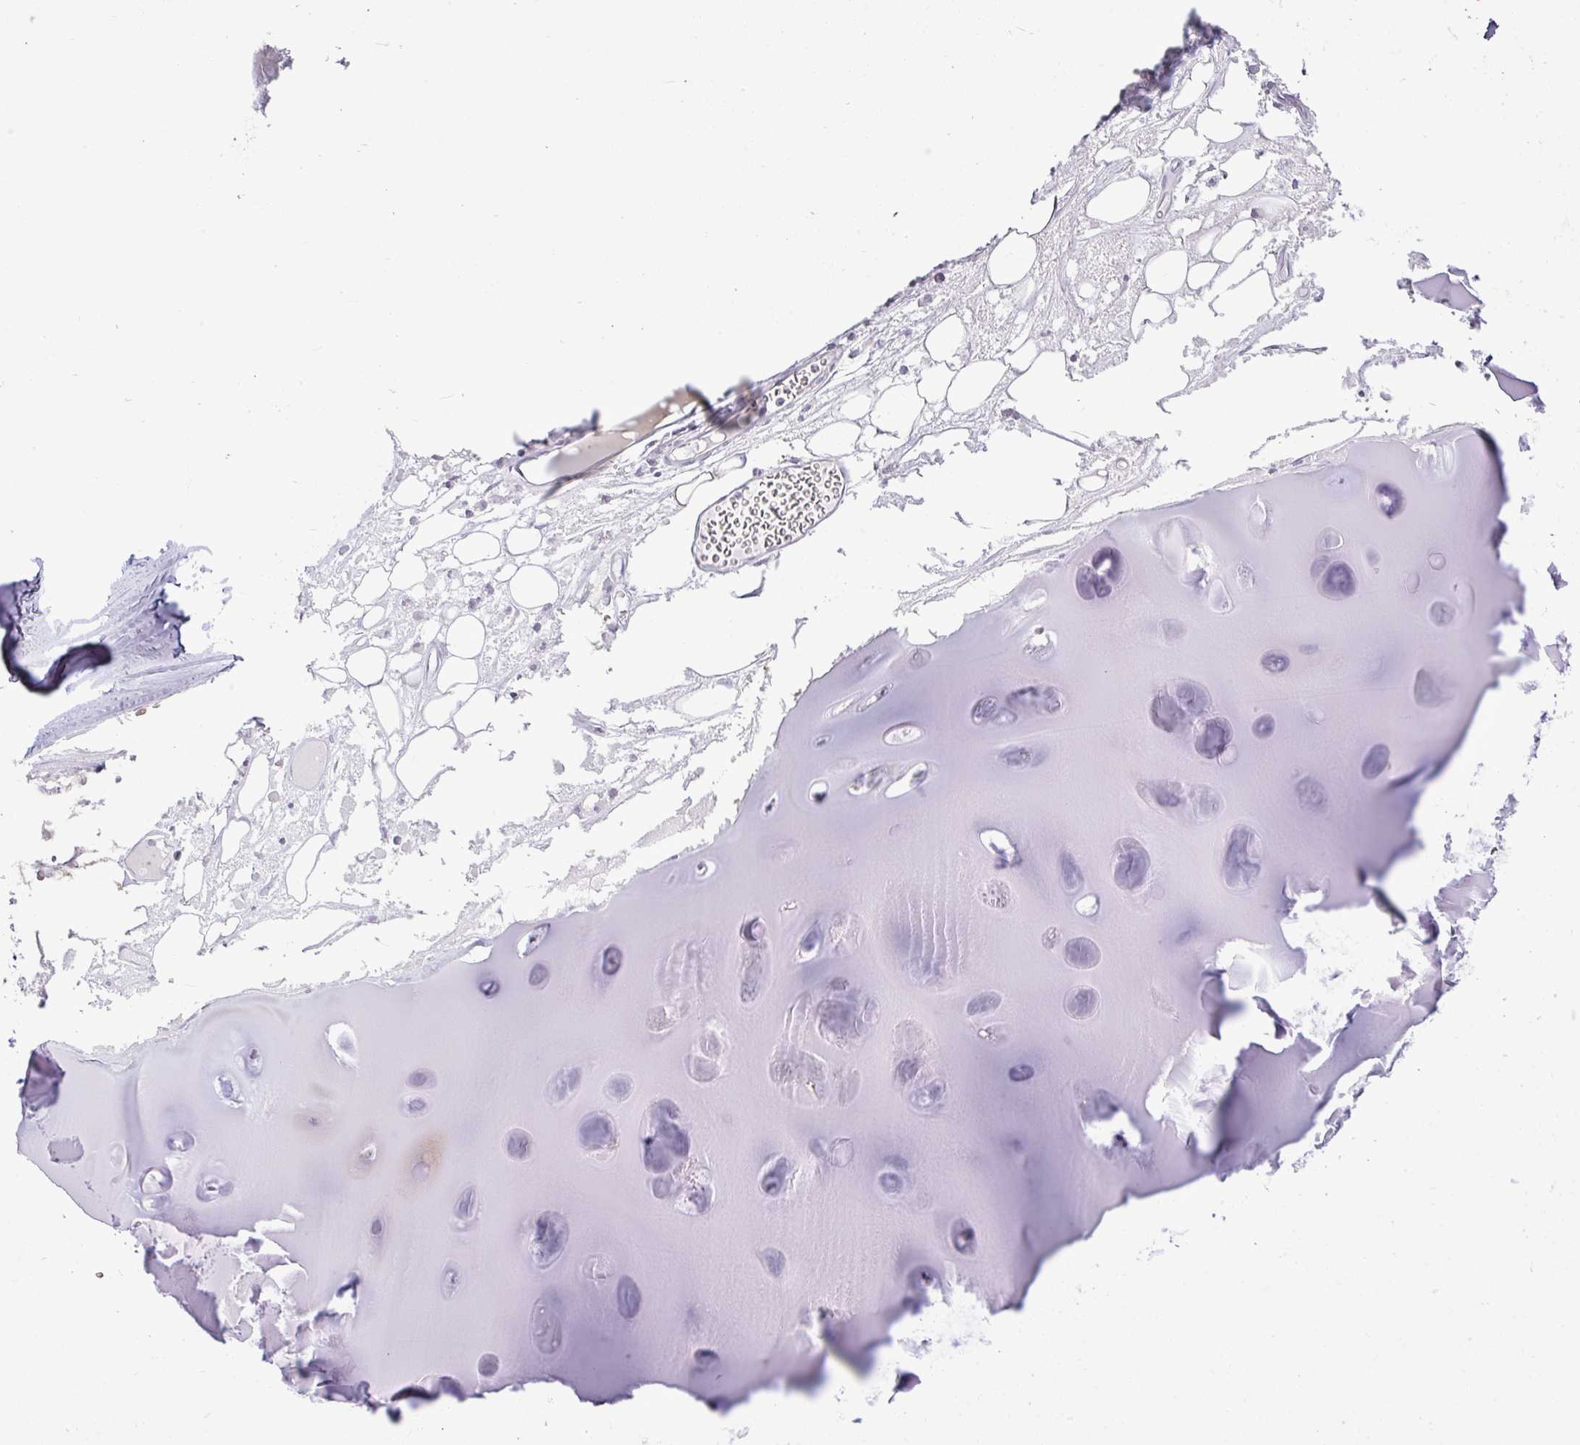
{"staining": {"intensity": "negative", "quantity": "none", "location": "none"}, "tissue": "adipose tissue", "cell_type": "Adipocytes", "image_type": "normal", "snomed": [{"axis": "morphology", "description": "Normal tissue, NOS"}, {"axis": "topography", "description": "Cartilage tissue"}], "caption": "An image of adipose tissue stained for a protein shows no brown staining in adipocytes. Nuclei are stained in blue.", "gene": "LSM12", "patient": {"sex": "male", "age": 57}}